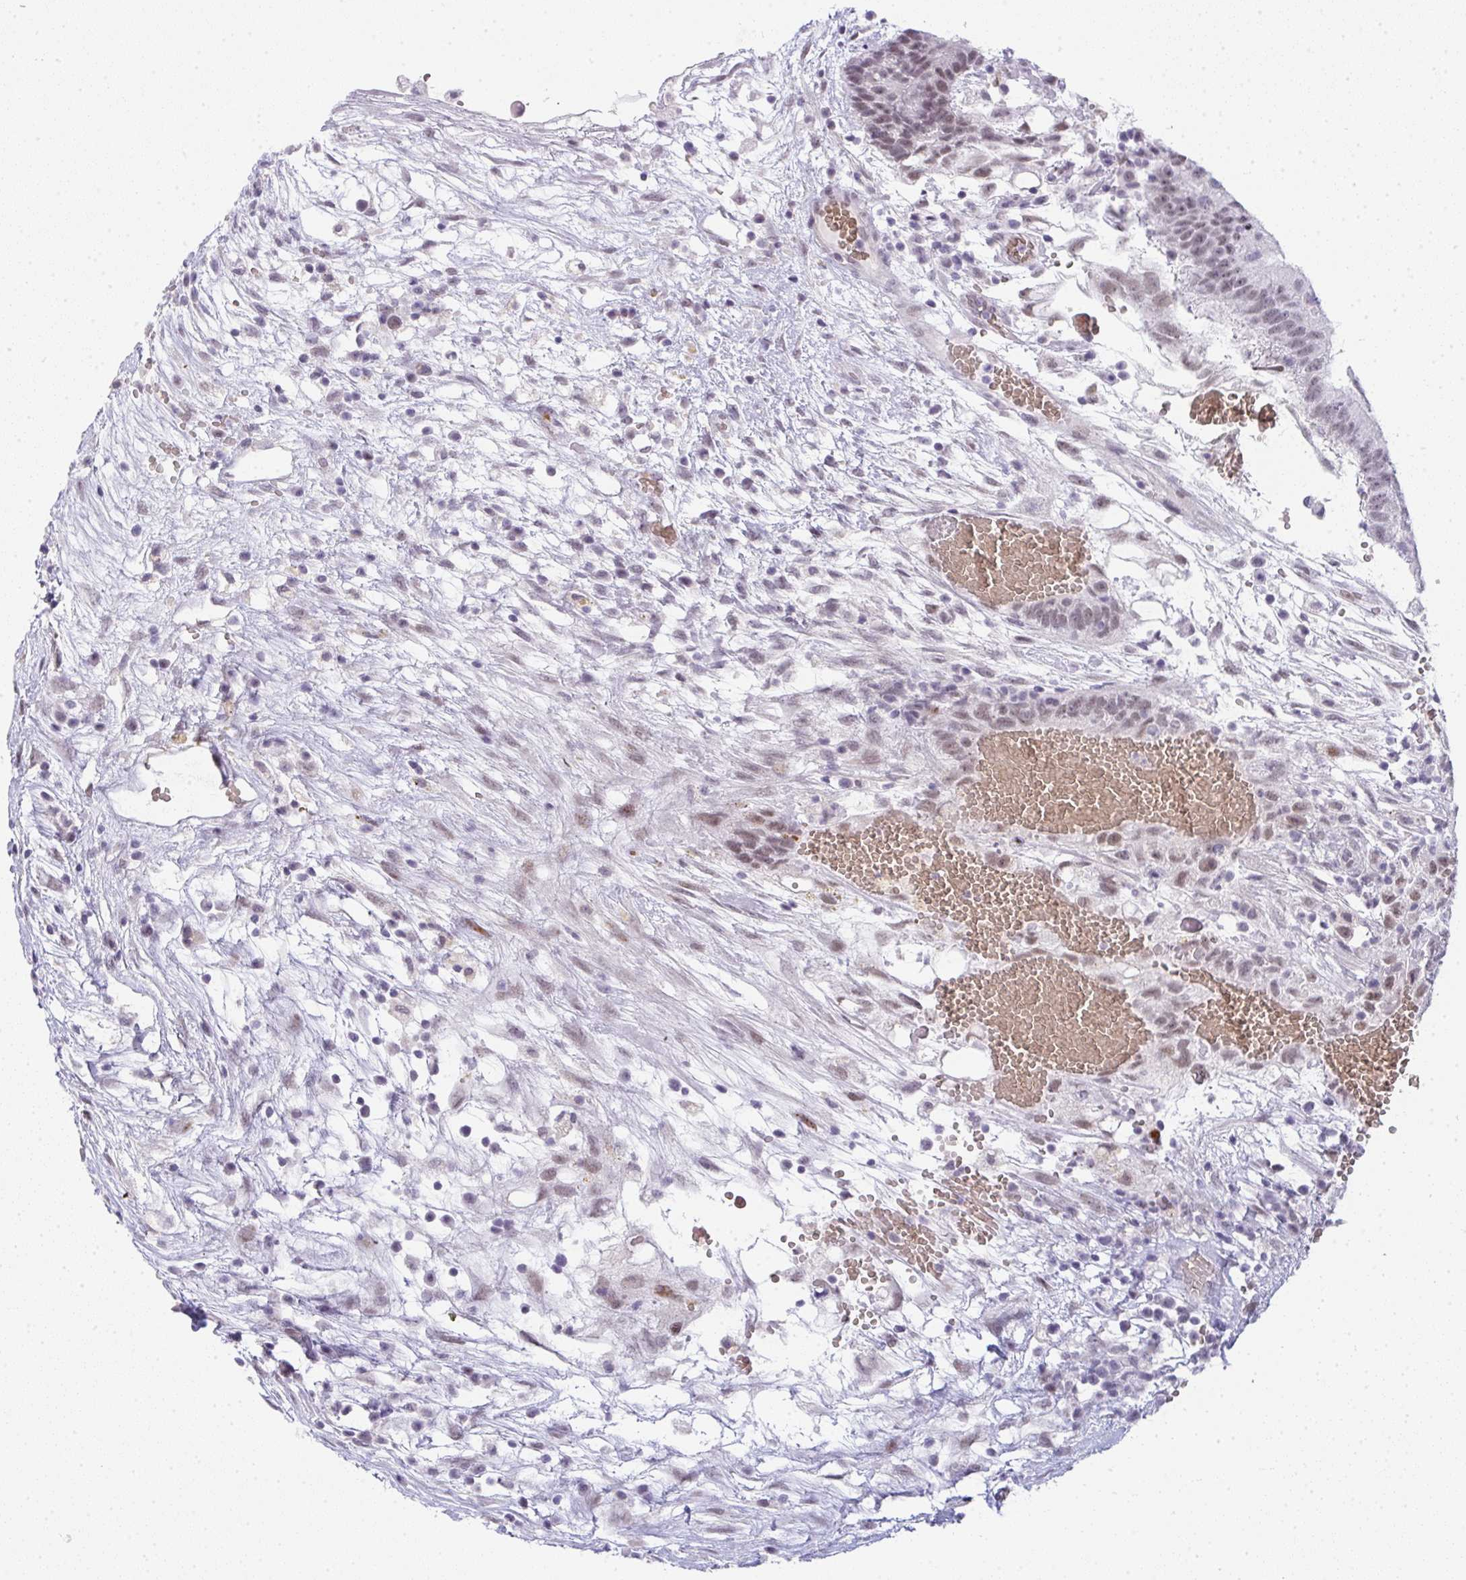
{"staining": {"intensity": "weak", "quantity": "<25%", "location": "nuclear"}, "tissue": "testis cancer", "cell_type": "Tumor cells", "image_type": "cancer", "snomed": [{"axis": "morphology", "description": "Normal tissue, NOS"}, {"axis": "morphology", "description": "Carcinoma, Embryonal, NOS"}, {"axis": "topography", "description": "Testis"}], "caption": "This photomicrograph is of testis cancer stained with immunohistochemistry to label a protein in brown with the nuclei are counter-stained blue. There is no expression in tumor cells.", "gene": "TNMD", "patient": {"sex": "male", "age": 32}}